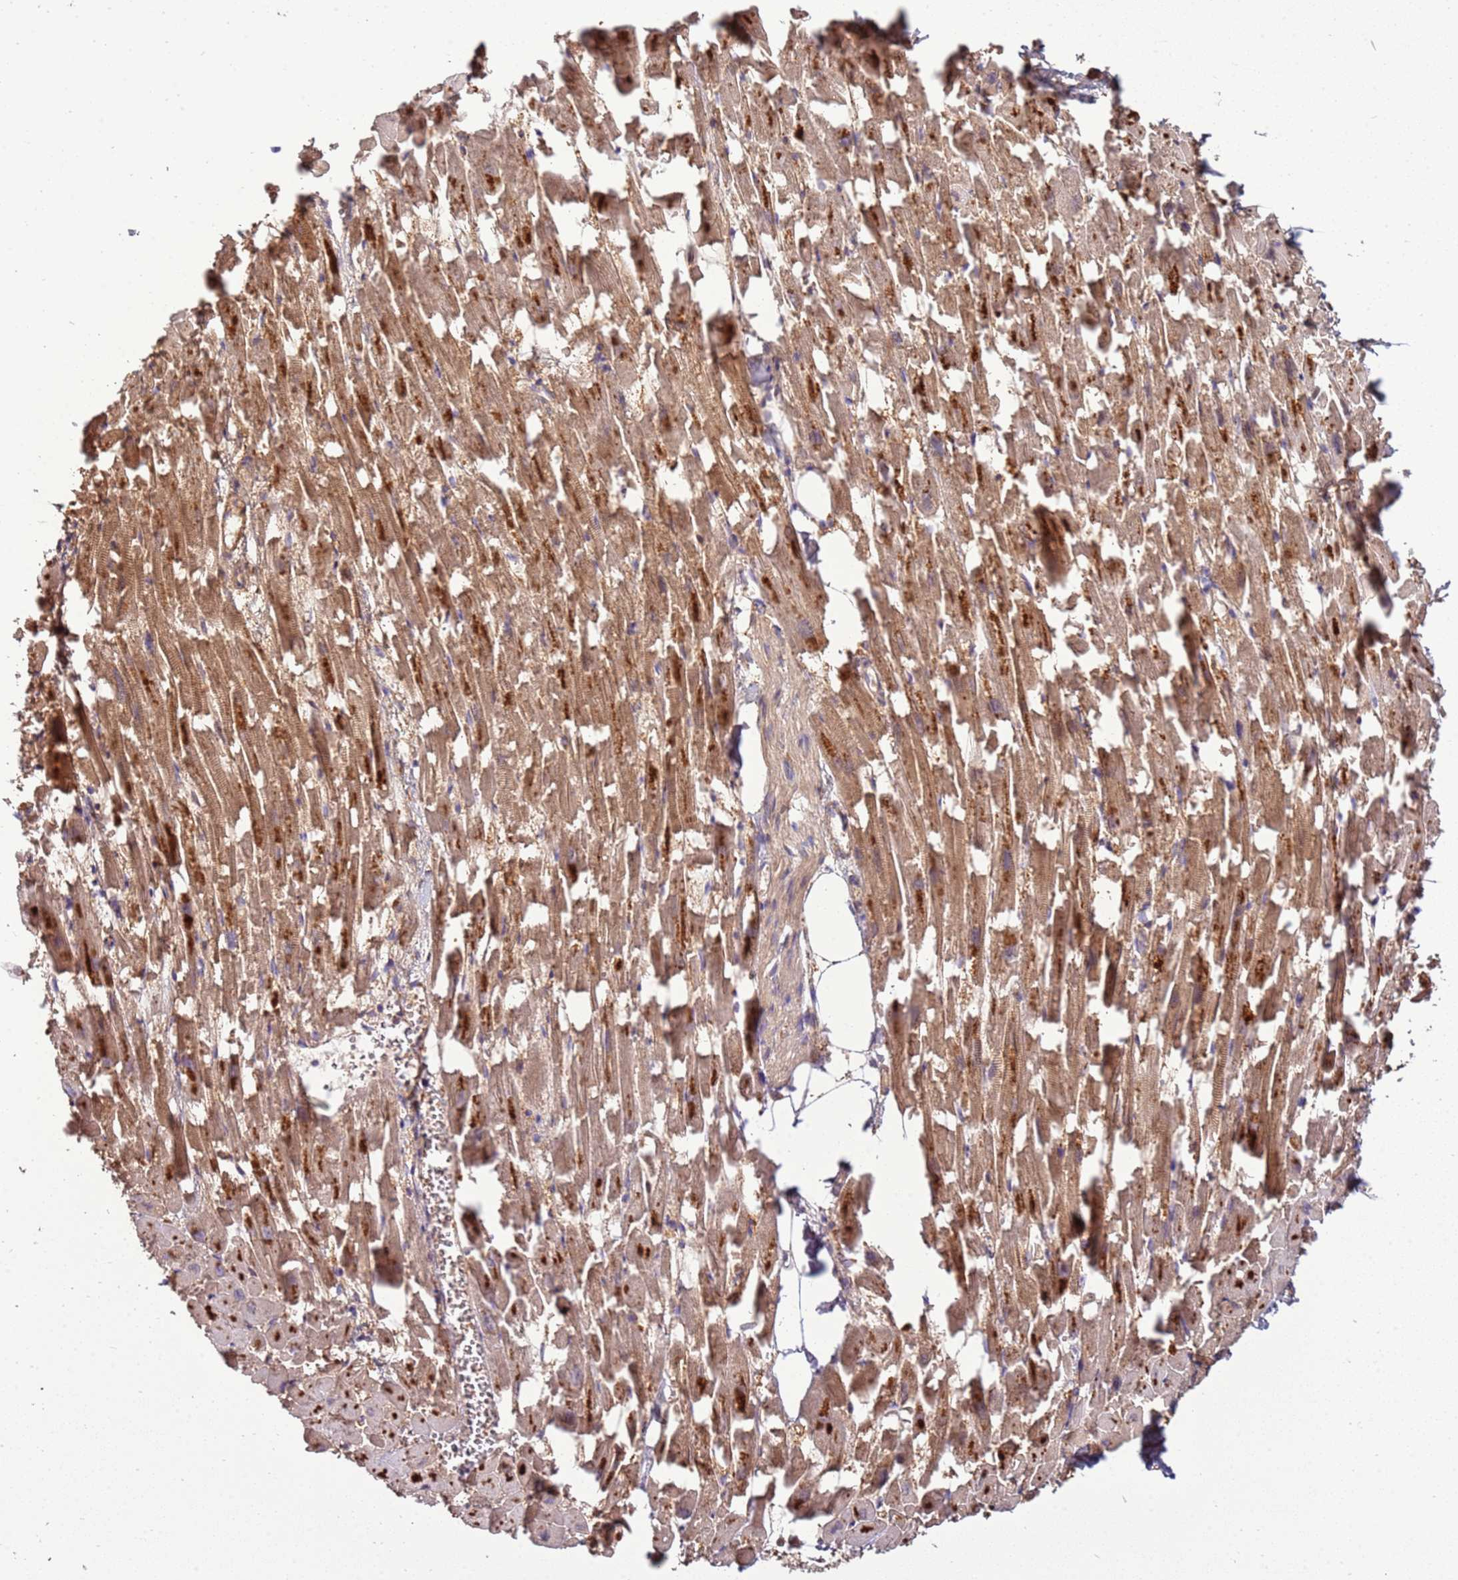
{"staining": {"intensity": "moderate", "quantity": ">75%", "location": "cytoplasmic/membranous"}, "tissue": "heart muscle", "cell_type": "Cardiomyocytes", "image_type": "normal", "snomed": [{"axis": "morphology", "description": "Normal tissue, NOS"}, {"axis": "topography", "description": "Heart"}], "caption": "Moderate cytoplasmic/membranous expression for a protein is present in approximately >75% of cardiomyocytes of benign heart muscle using immunohistochemistry (IHC).", "gene": "ZNF624", "patient": {"sex": "female", "age": 64}}